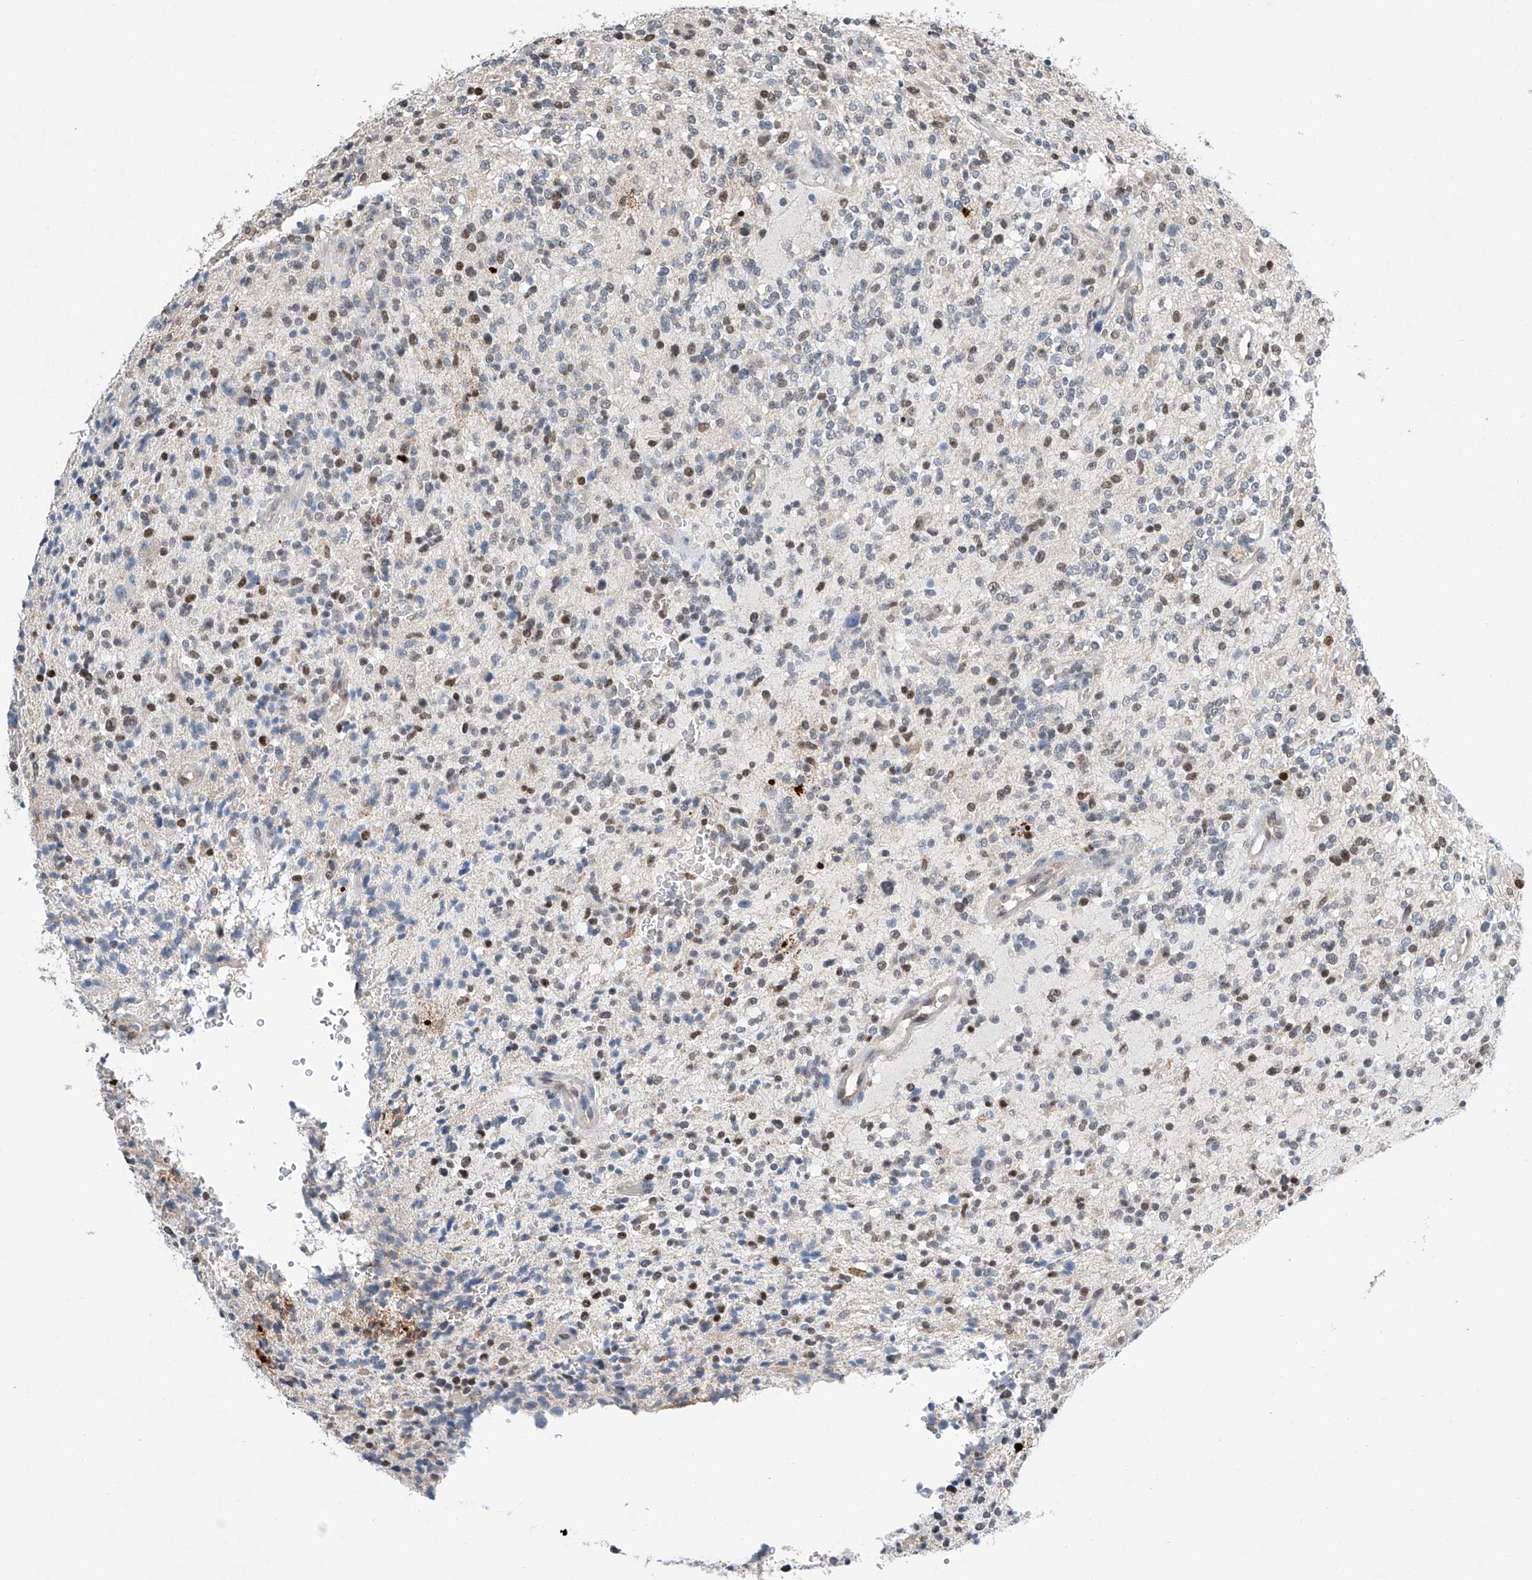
{"staining": {"intensity": "moderate", "quantity": "<25%", "location": "nuclear"}, "tissue": "glioma", "cell_type": "Tumor cells", "image_type": "cancer", "snomed": [{"axis": "morphology", "description": "Glioma, malignant, High grade"}, {"axis": "topography", "description": "Brain"}], "caption": "Human glioma stained for a protein (brown) shows moderate nuclear positive staining in about <25% of tumor cells.", "gene": "CTDP1", "patient": {"sex": "male", "age": 48}}